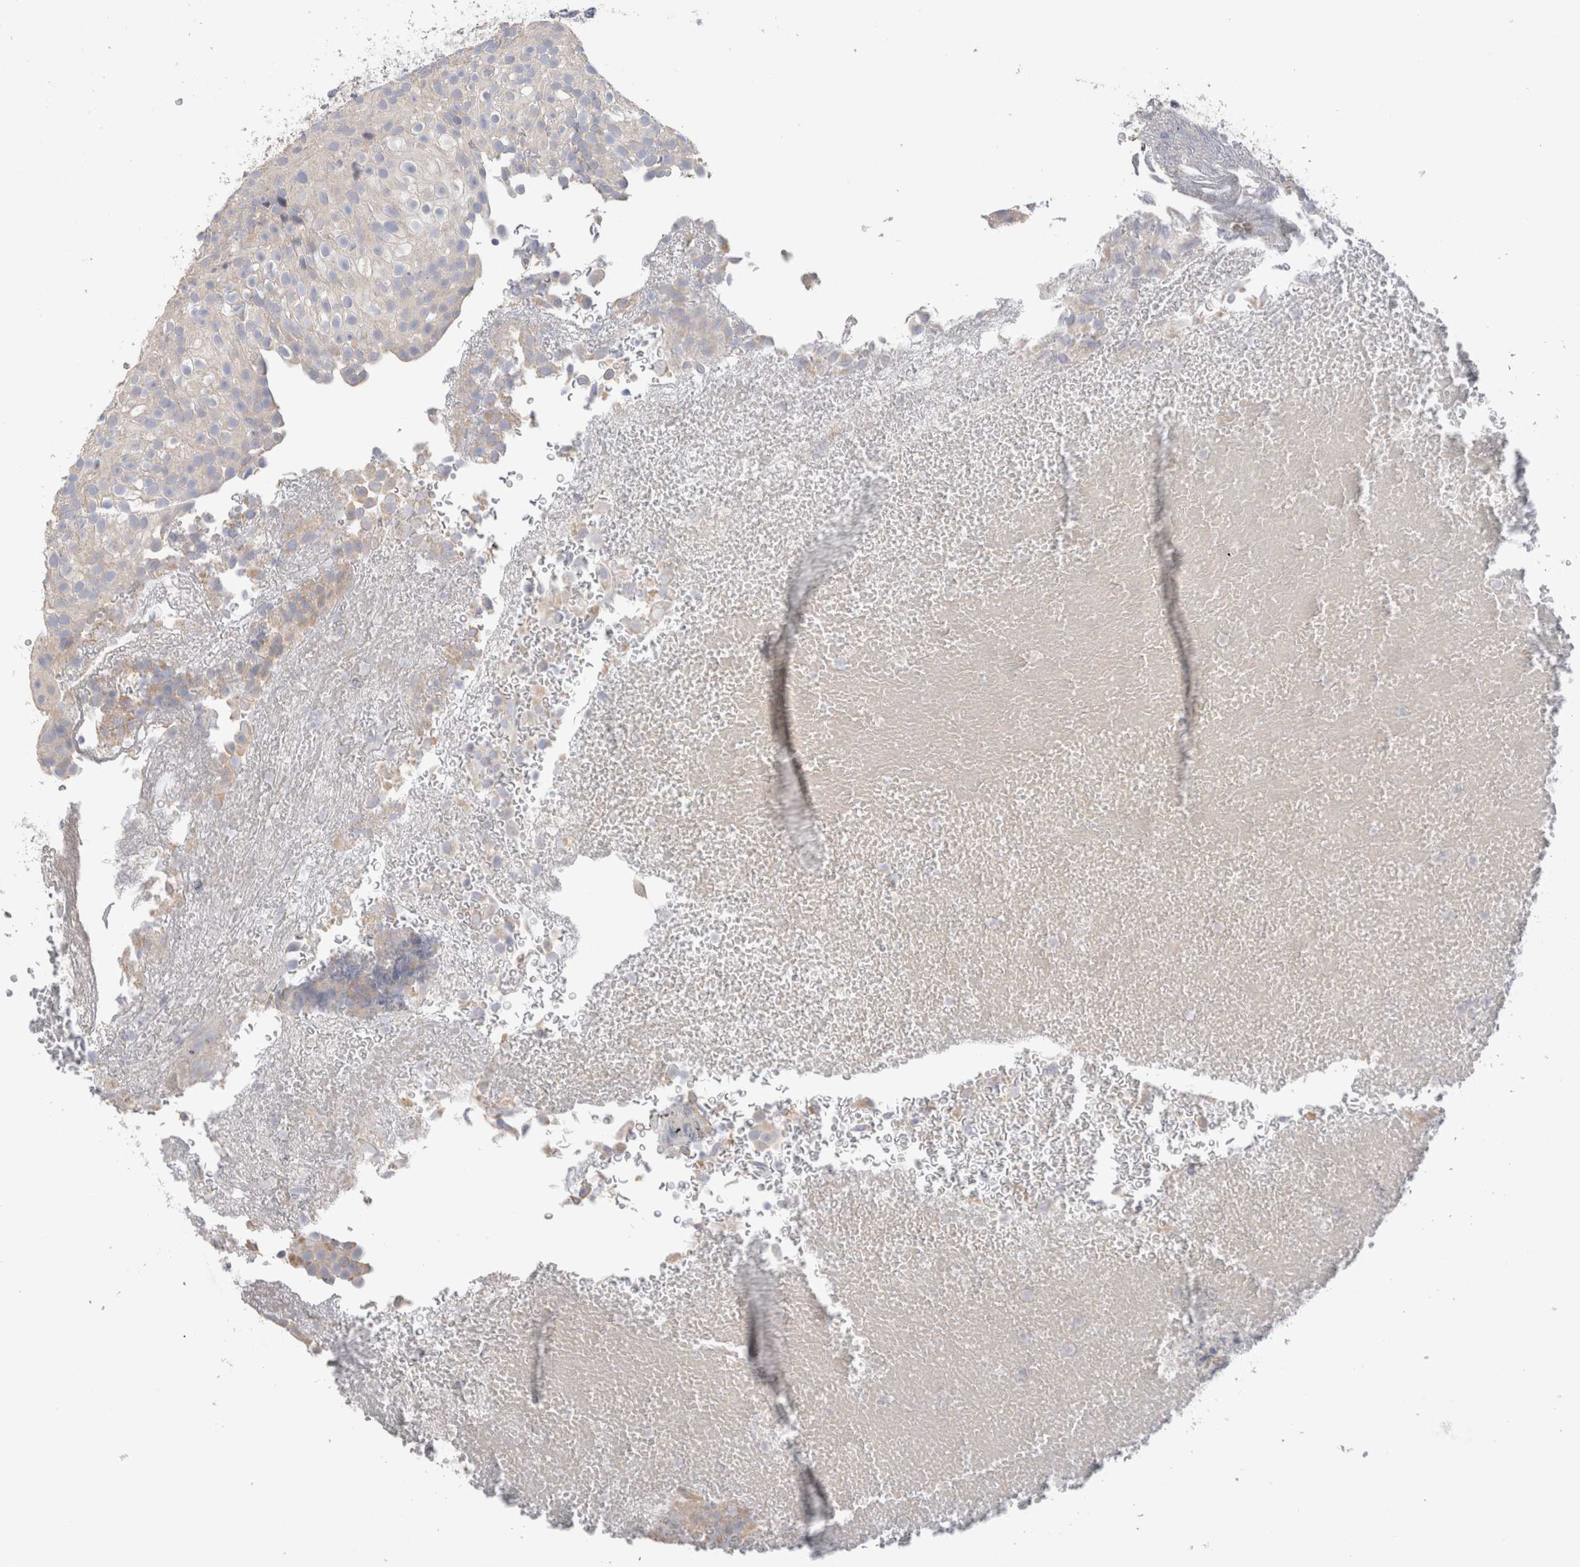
{"staining": {"intensity": "weak", "quantity": "<25%", "location": "cytoplasmic/membranous"}, "tissue": "urothelial cancer", "cell_type": "Tumor cells", "image_type": "cancer", "snomed": [{"axis": "morphology", "description": "Urothelial carcinoma, Low grade"}, {"axis": "topography", "description": "Urinary bladder"}], "caption": "Immunohistochemistry image of neoplastic tissue: urothelial carcinoma (low-grade) stained with DAB (3,3'-diaminobenzidine) reveals no significant protein positivity in tumor cells.", "gene": "DMD", "patient": {"sex": "male", "age": 78}}